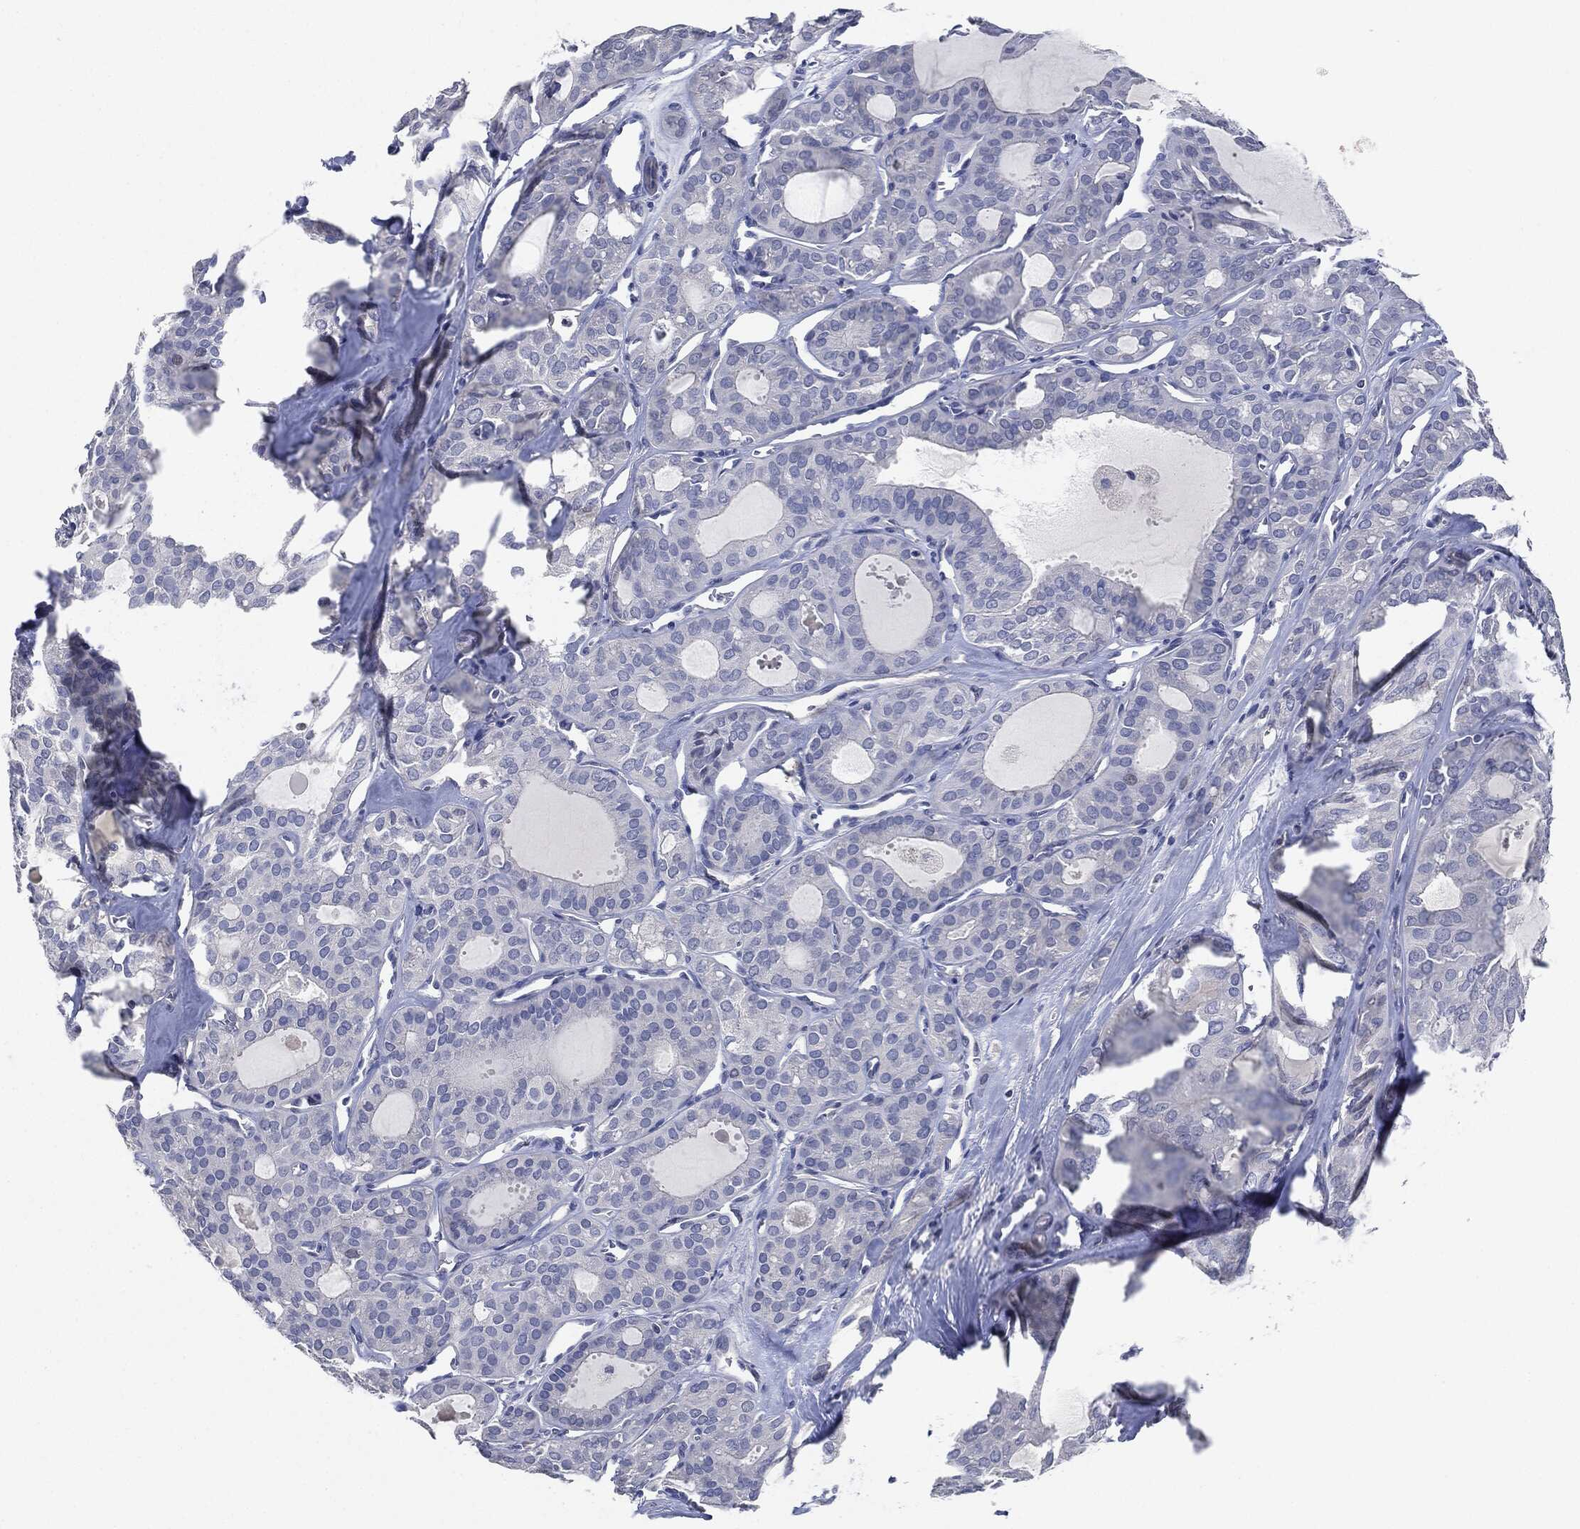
{"staining": {"intensity": "negative", "quantity": "none", "location": "none"}, "tissue": "thyroid cancer", "cell_type": "Tumor cells", "image_type": "cancer", "snomed": [{"axis": "morphology", "description": "Follicular adenoma carcinoma, NOS"}, {"axis": "topography", "description": "Thyroid gland"}], "caption": "The micrograph displays no significant expression in tumor cells of follicular adenoma carcinoma (thyroid).", "gene": "NTRK1", "patient": {"sex": "male", "age": 75}}